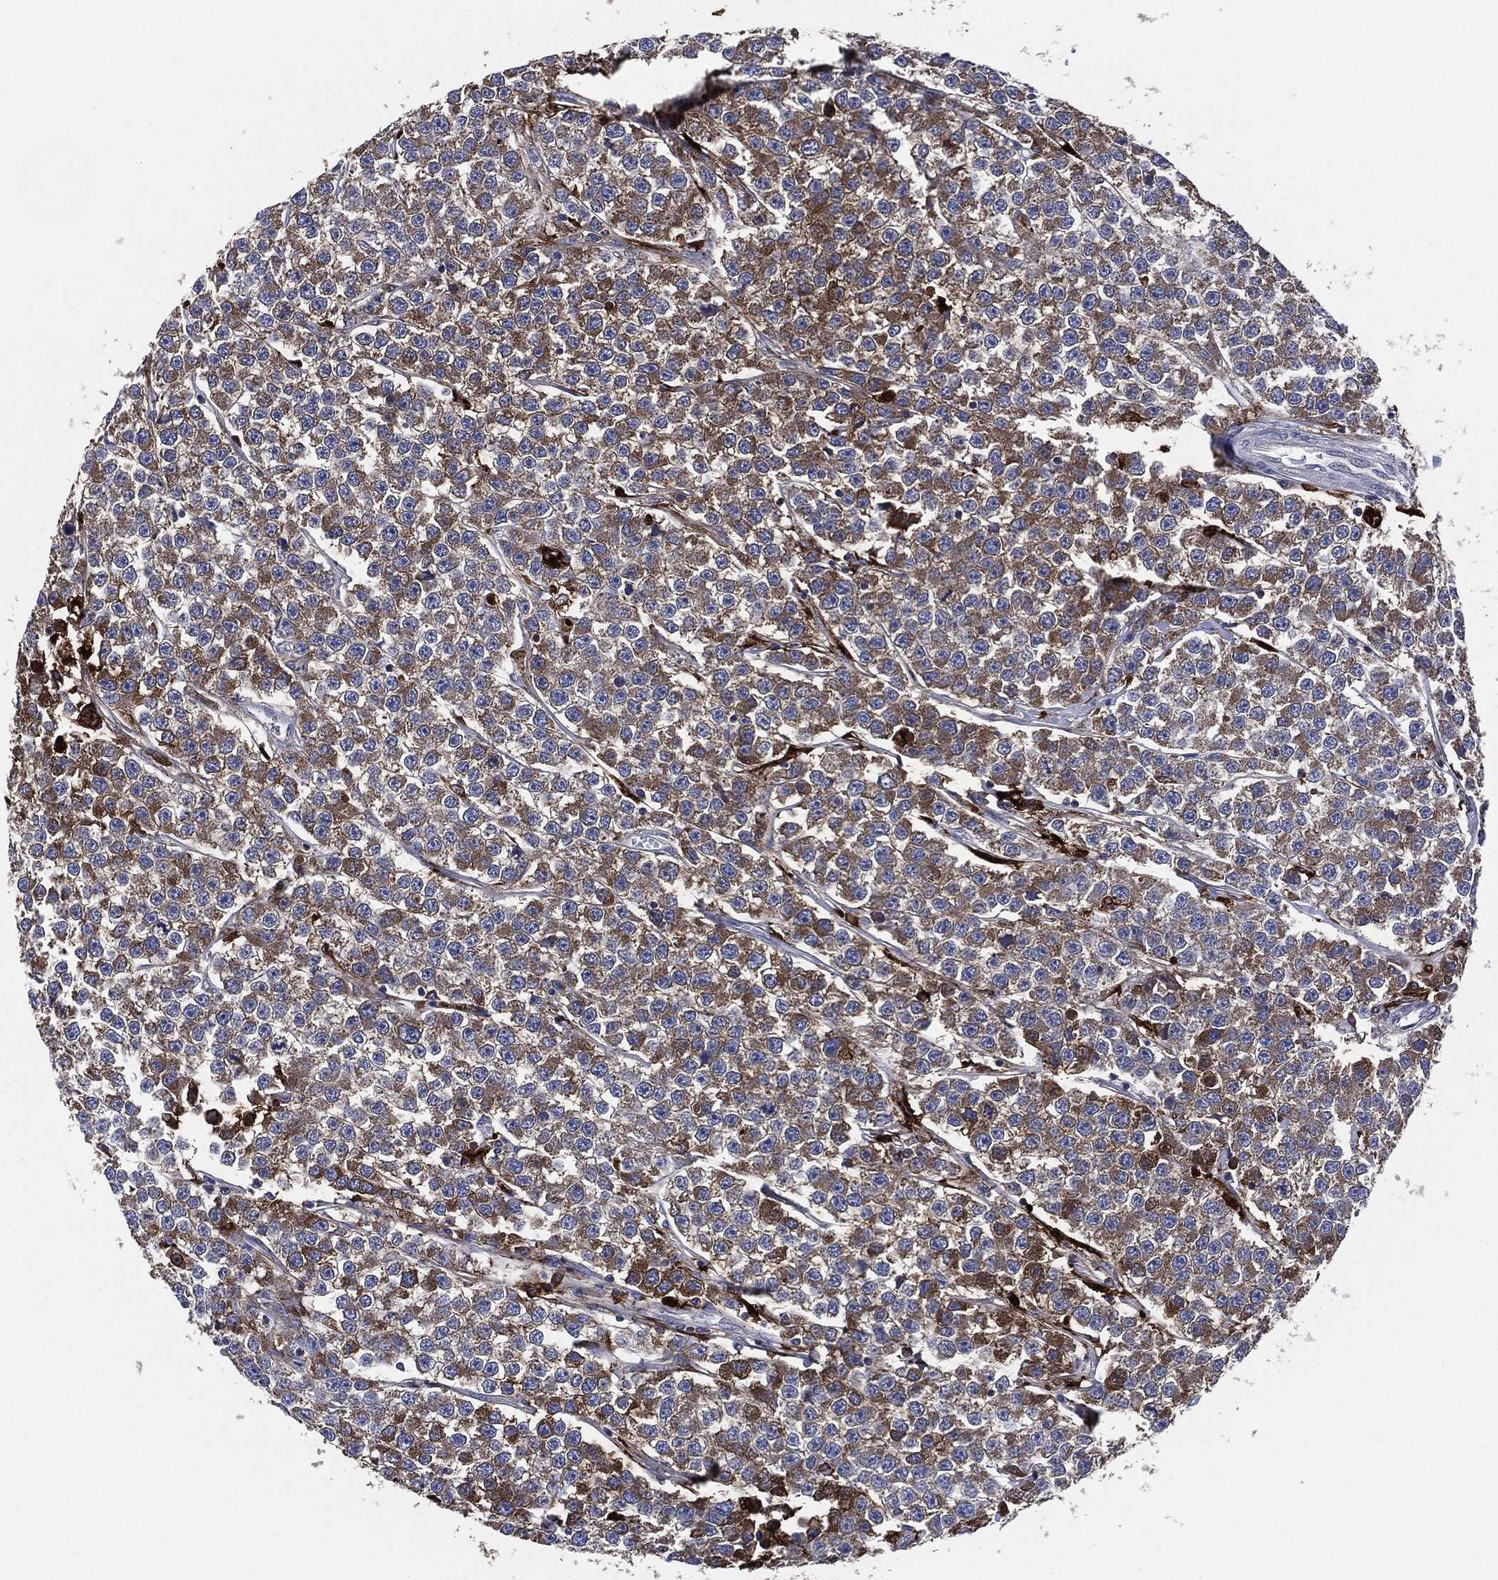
{"staining": {"intensity": "moderate", "quantity": "<25%", "location": "cytoplasmic/membranous"}, "tissue": "testis cancer", "cell_type": "Tumor cells", "image_type": "cancer", "snomed": [{"axis": "morphology", "description": "Seminoma, NOS"}, {"axis": "topography", "description": "Testis"}], "caption": "Immunohistochemical staining of testis seminoma reveals moderate cytoplasmic/membranous protein staining in approximately <25% of tumor cells. (DAB (3,3'-diaminobenzidine) = brown stain, brightfield microscopy at high magnification).", "gene": "TMEM11", "patient": {"sex": "male", "age": 59}}